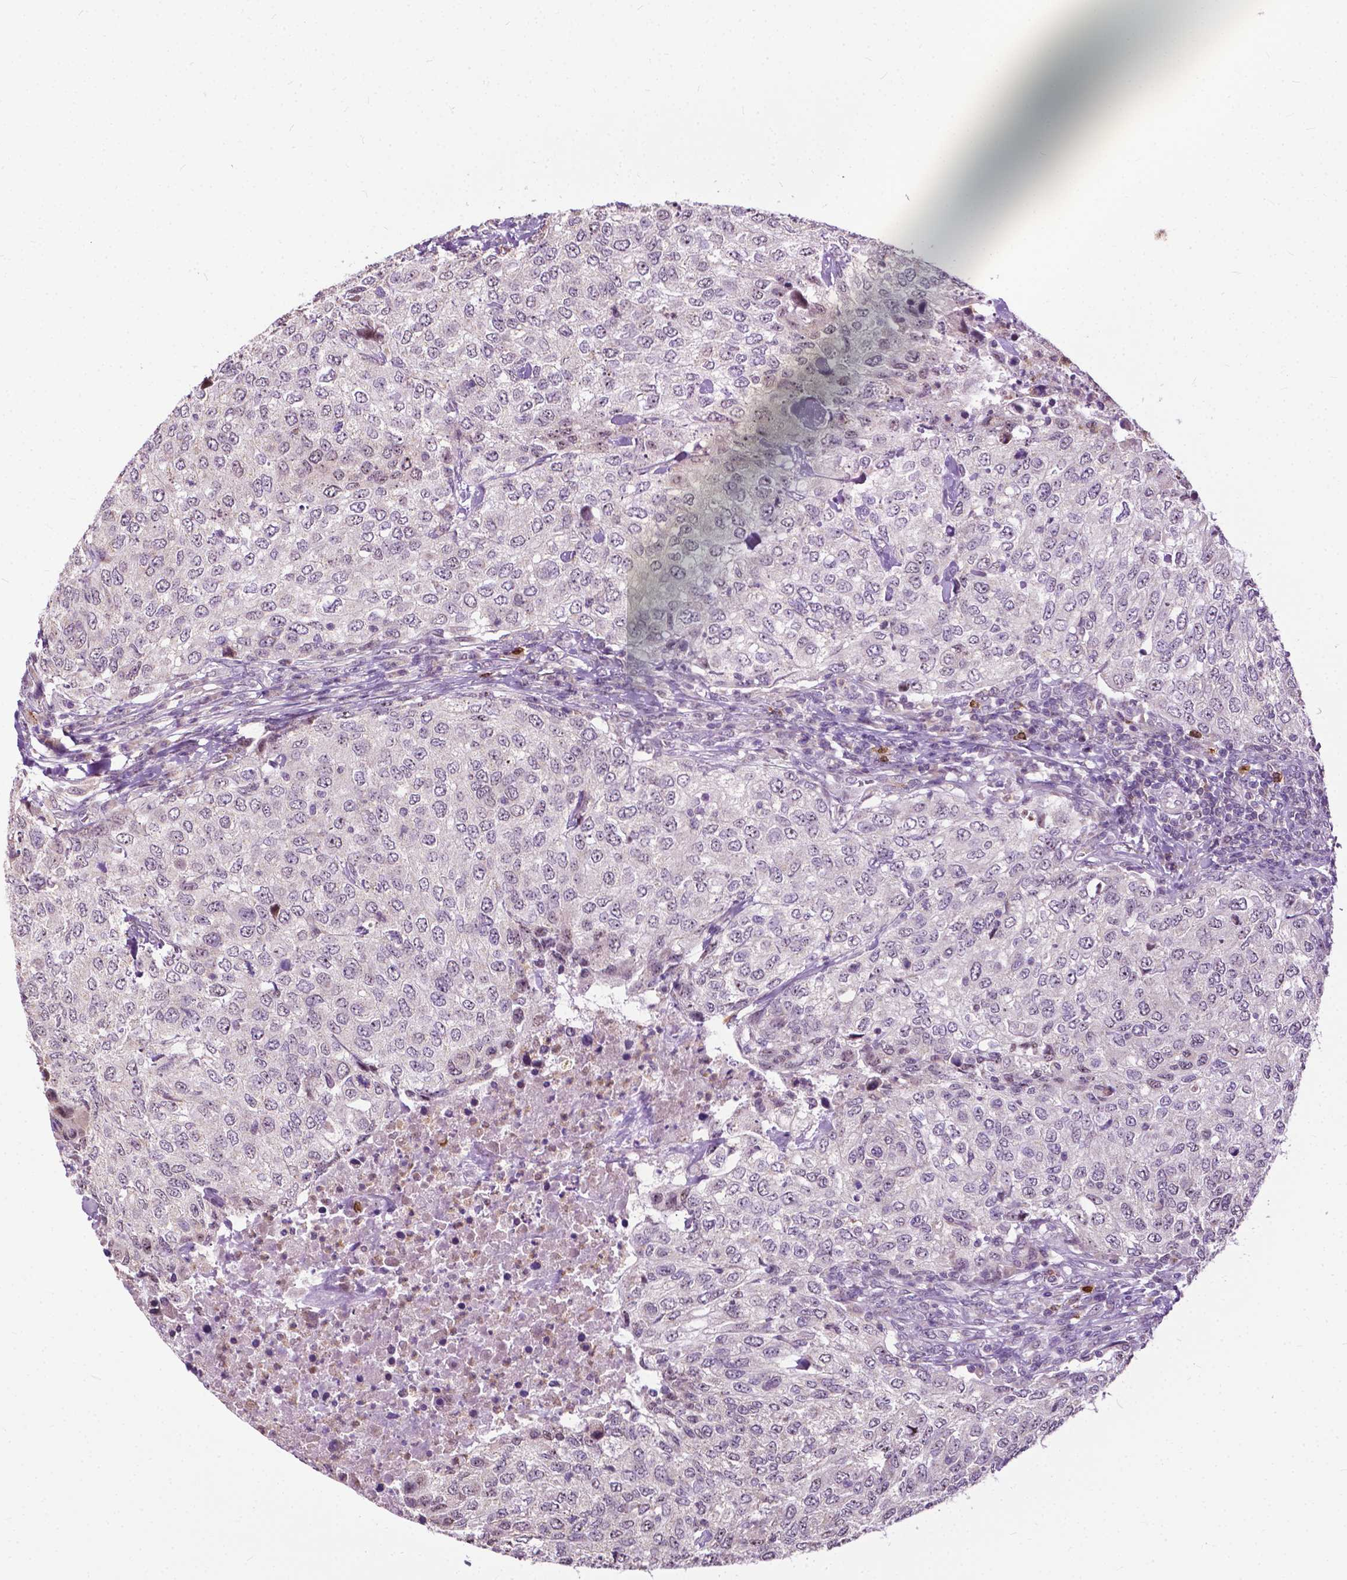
{"staining": {"intensity": "negative", "quantity": "none", "location": "none"}, "tissue": "urothelial cancer", "cell_type": "Tumor cells", "image_type": "cancer", "snomed": [{"axis": "morphology", "description": "Urothelial carcinoma, High grade"}, {"axis": "topography", "description": "Urinary bladder"}], "caption": "High-grade urothelial carcinoma was stained to show a protein in brown. There is no significant expression in tumor cells.", "gene": "TTC9B", "patient": {"sex": "female", "age": 78}}